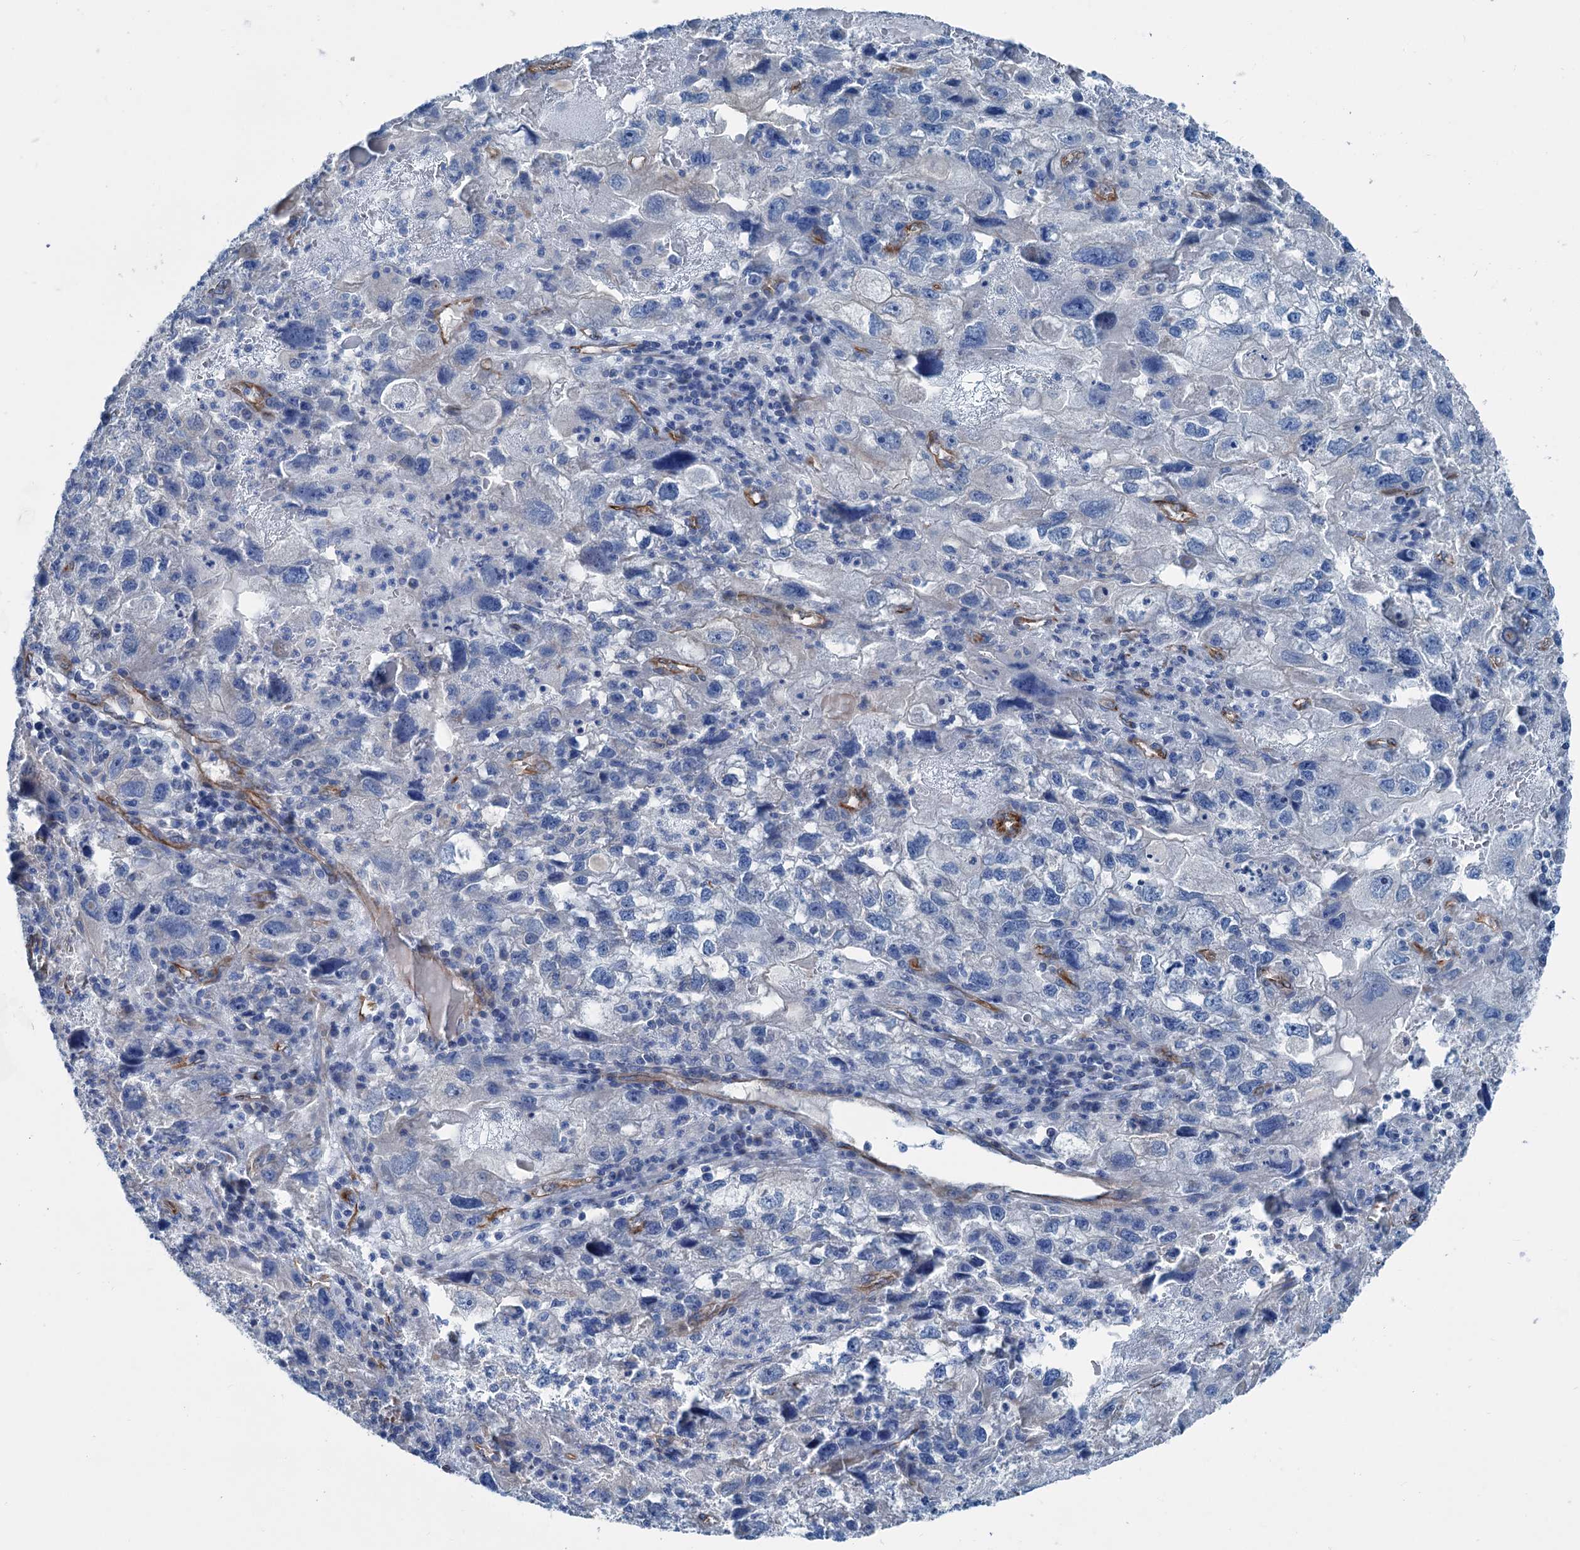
{"staining": {"intensity": "negative", "quantity": "none", "location": "none"}, "tissue": "endometrial cancer", "cell_type": "Tumor cells", "image_type": "cancer", "snomed": [{"axis": "morphology", "description": "Adenocarcinoma, NOS"}, {"axis": "topography", "description": "Endometrium"}], "caption": "Endometrial cancer stained for a protein using immunohistochemistry exhibits no expression tumor cells.", "gene": "CALCOCO1", "patient": {"sex": "female", "age": 49}}